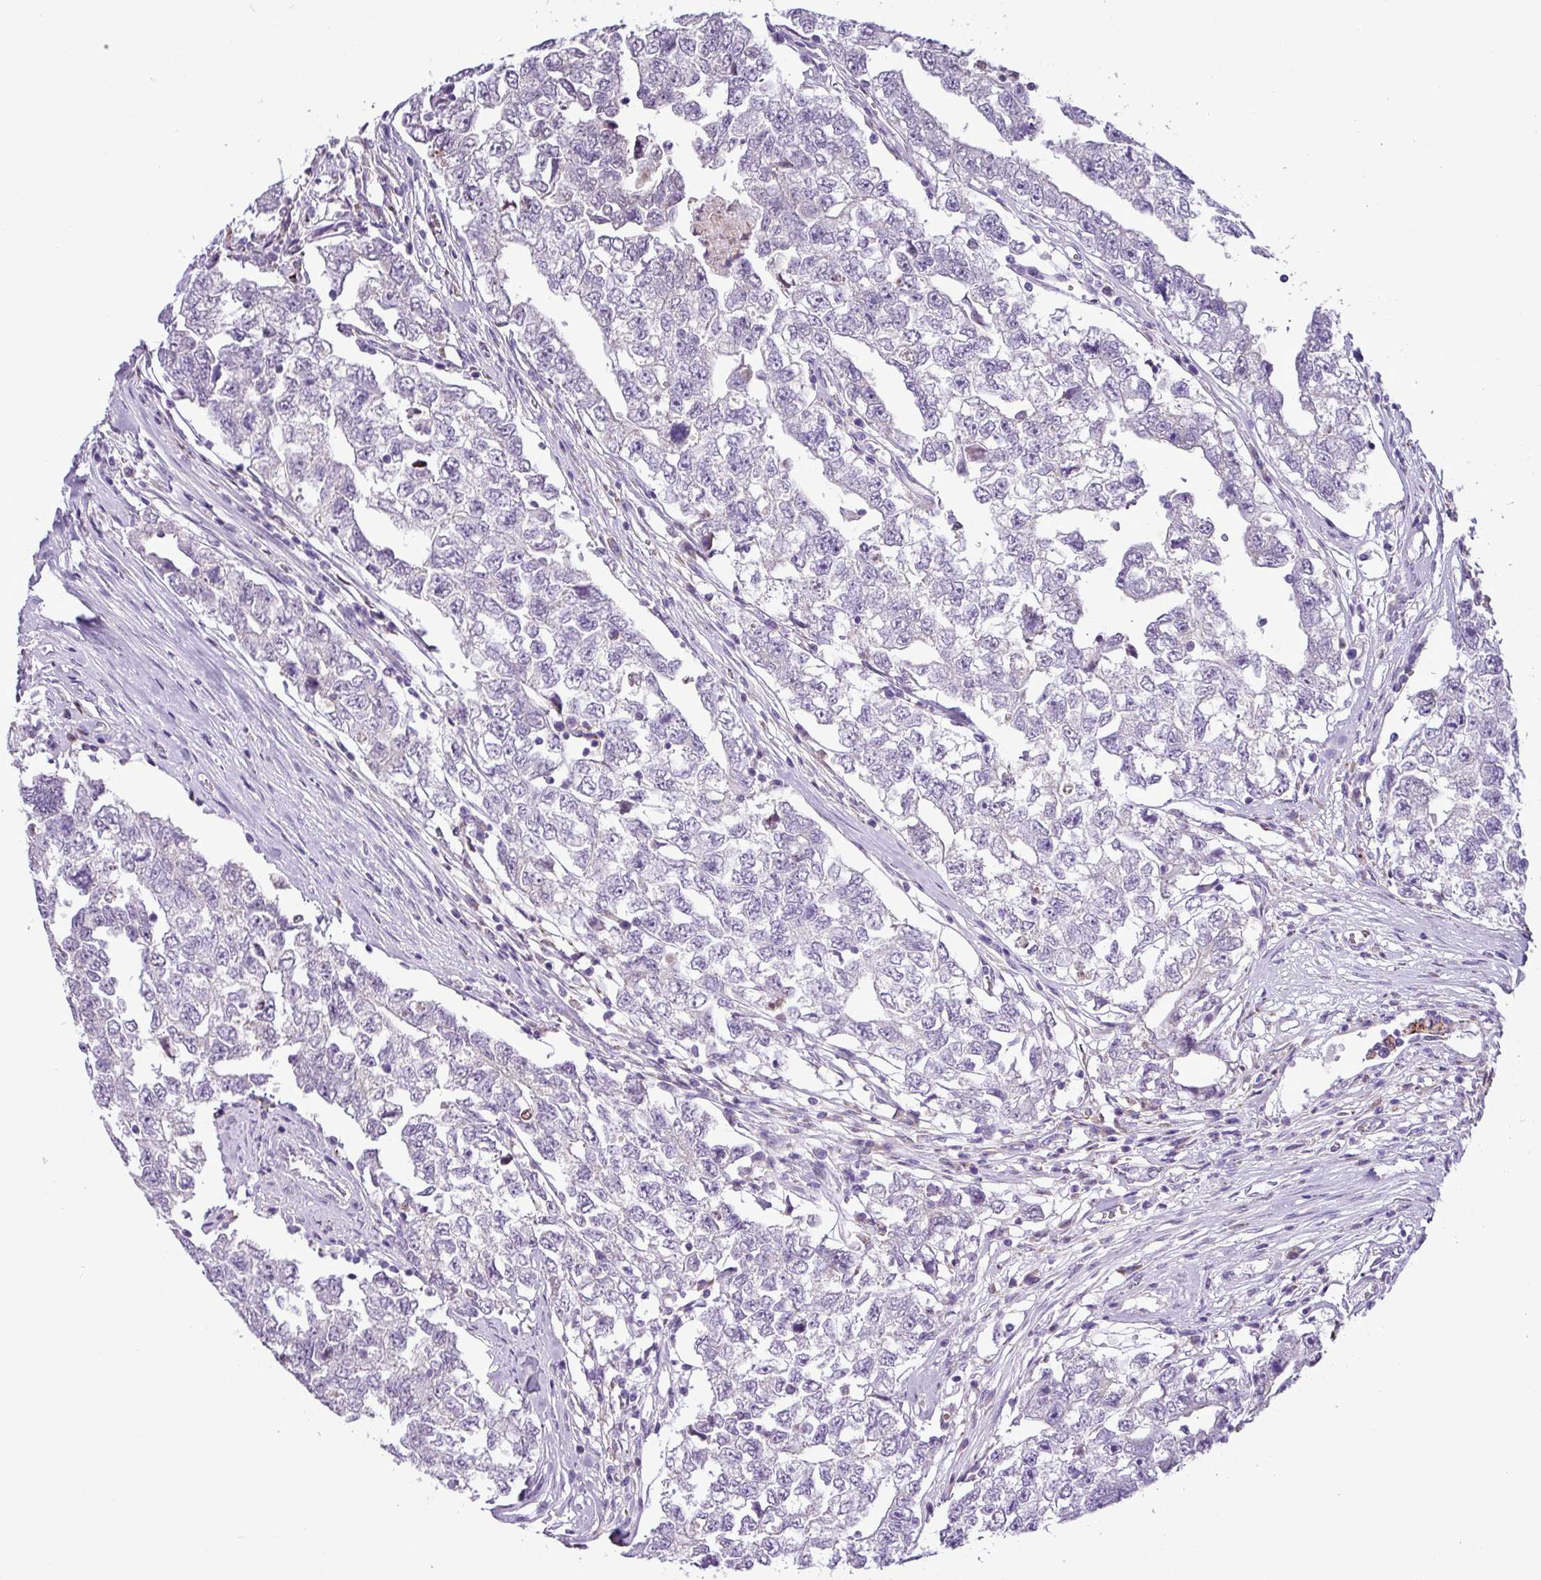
{"staining": {"intensity": "negative", "quantity": "none", "location": "none"}, "tissue": "testis cancer", "cell_type": "Tumor cells", "image_type": "cancer", "snomed": [{"axis": "morphology", "description": "Carcinoma, Embryonal, NOS"}, {"axis": "topography", "description": "Testis"}], "caption": "IHC of embryonal carcinoma (testis) exhibits no positivity in tumor cells. (Stains: DAB IHC with hematoxylin counter stain, Microscopy: brightfield microscopy at high magnification).", "gene": "ZNF667", "patient": {"sex": "male", "age": 22}}